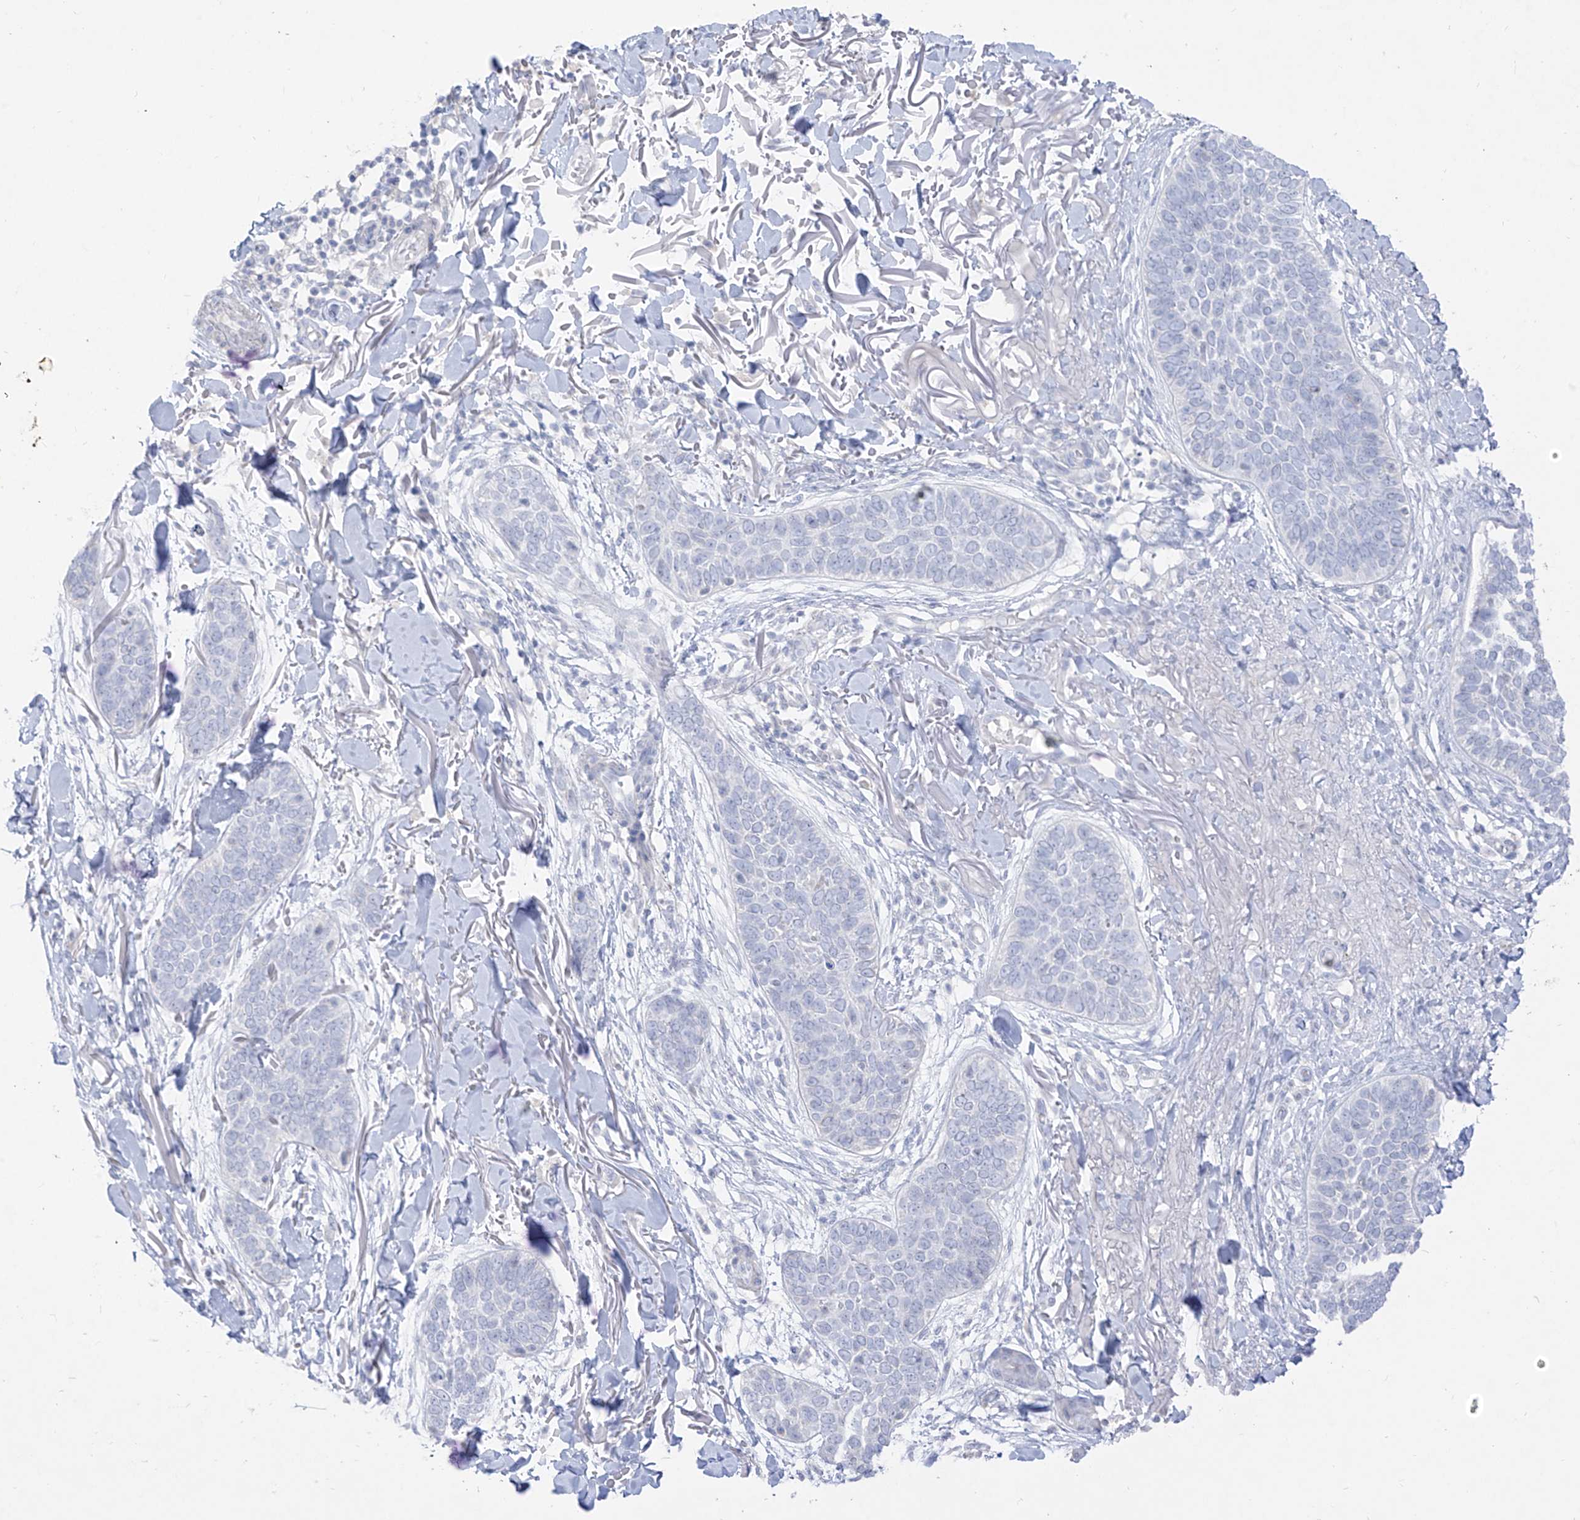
{"staining": {"intensity": "negative", "quantity": "none", "location": "none"}, "tissue": "skin cancer", "cell_type": "Tumor cells", "image_type": "cancer", "snomed": [{"axis": "morphology", "description": "Basal cell carcinoma"}, {"axis": "topography", "description": "Skin"}], "caption": "This is a micrograph of immunohistochemistry (IHC) staining of skin cancer (basal cell carcinoma), which shows no expression in tumor cells. (DAB (3,3'-diaminobenzidine) immunohistochemistry (IHC), high magnification).", "gene": "TGM4", "patient": {"sex": "male", "age": 85}}